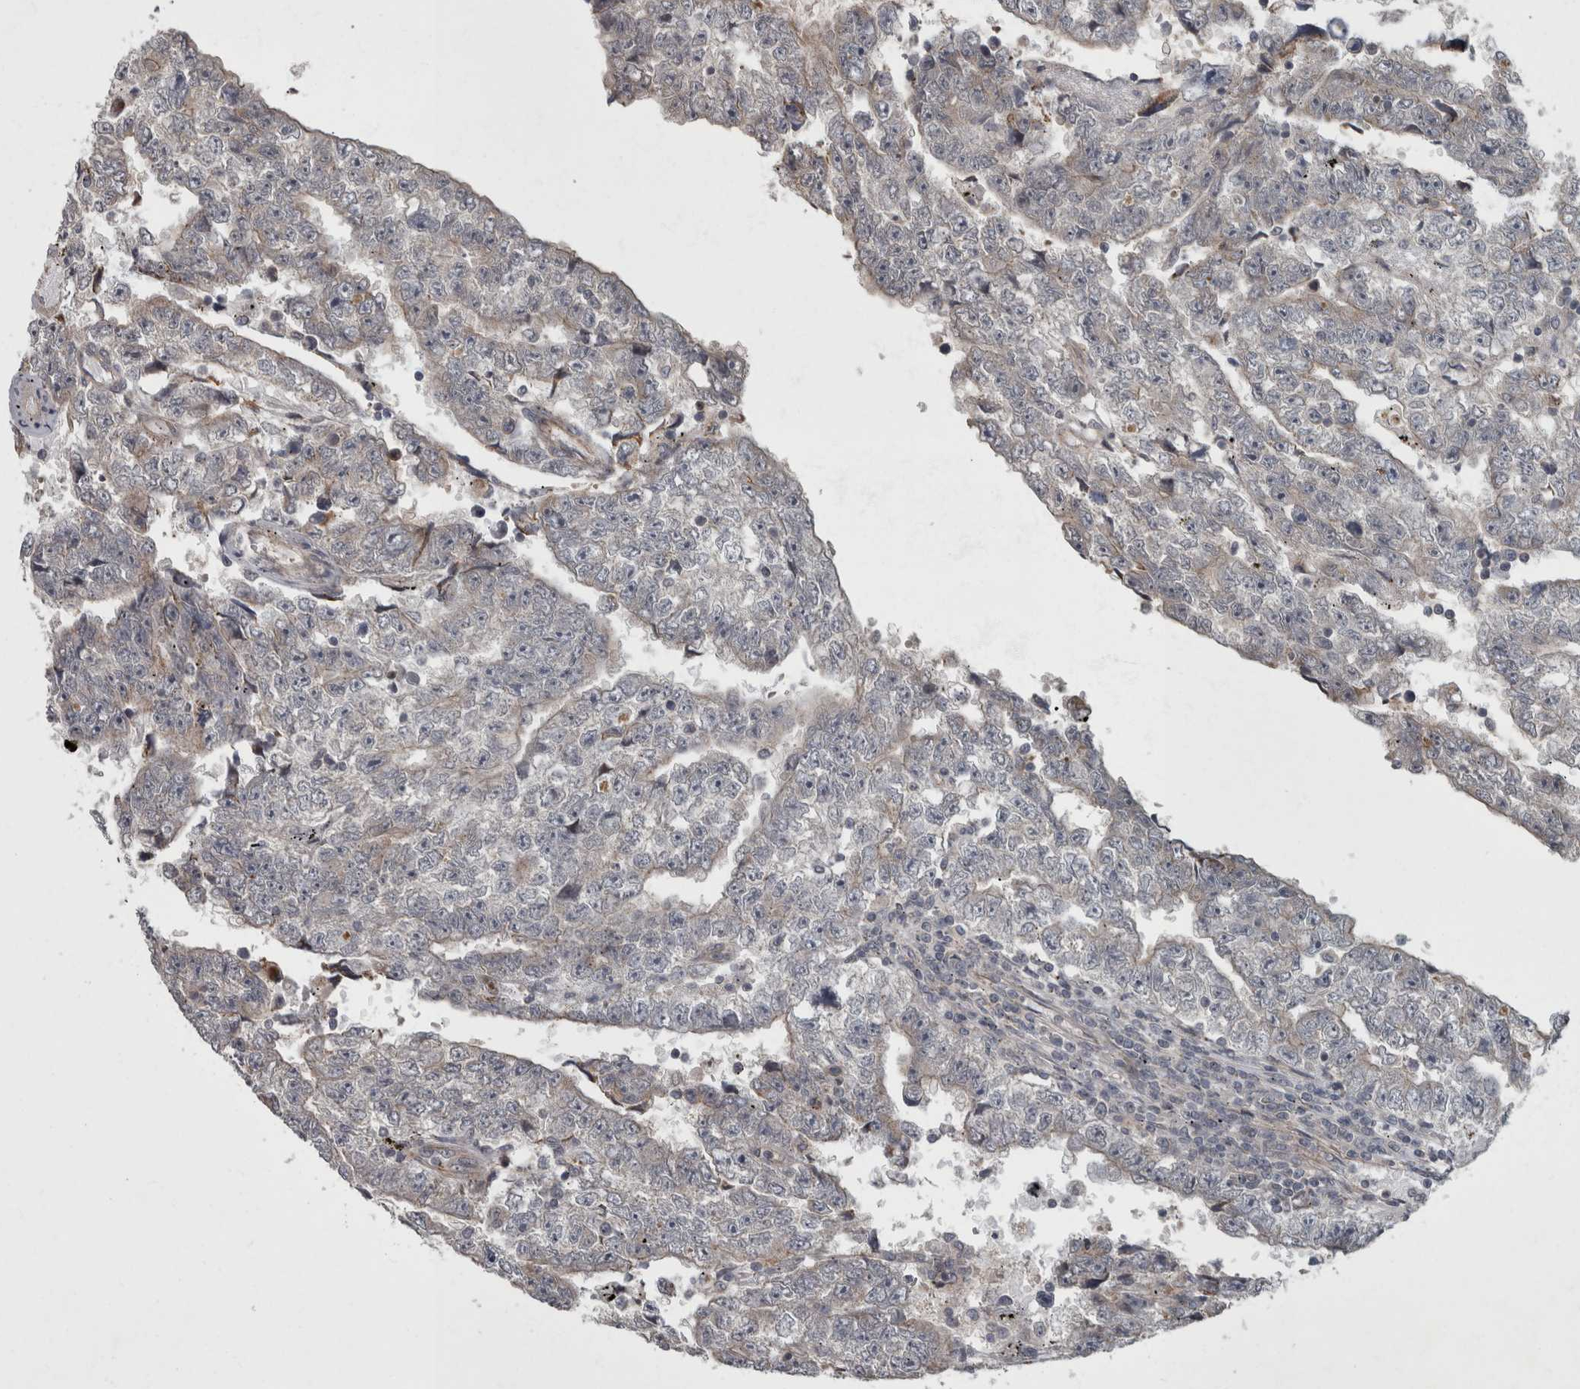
{"staining": {"intensity": "negative", "quantity": "none", "location": "none"}, "tissue": "testis cancer", "cell_type": "Tumor cells", "image_type": "cancer", "snomed": [{"axis": "morphology", "description": "Carcinoma, Embryonal, NOS"}, {"axis": "topography", "description": "Testis"}], "caption": "Testis embryonal carcinoma stained for a protein using immunohistochemistry reveals no expression tumor cells.", "gene": "VEGFD", "patient": {"sex": "male", "age": 25}}